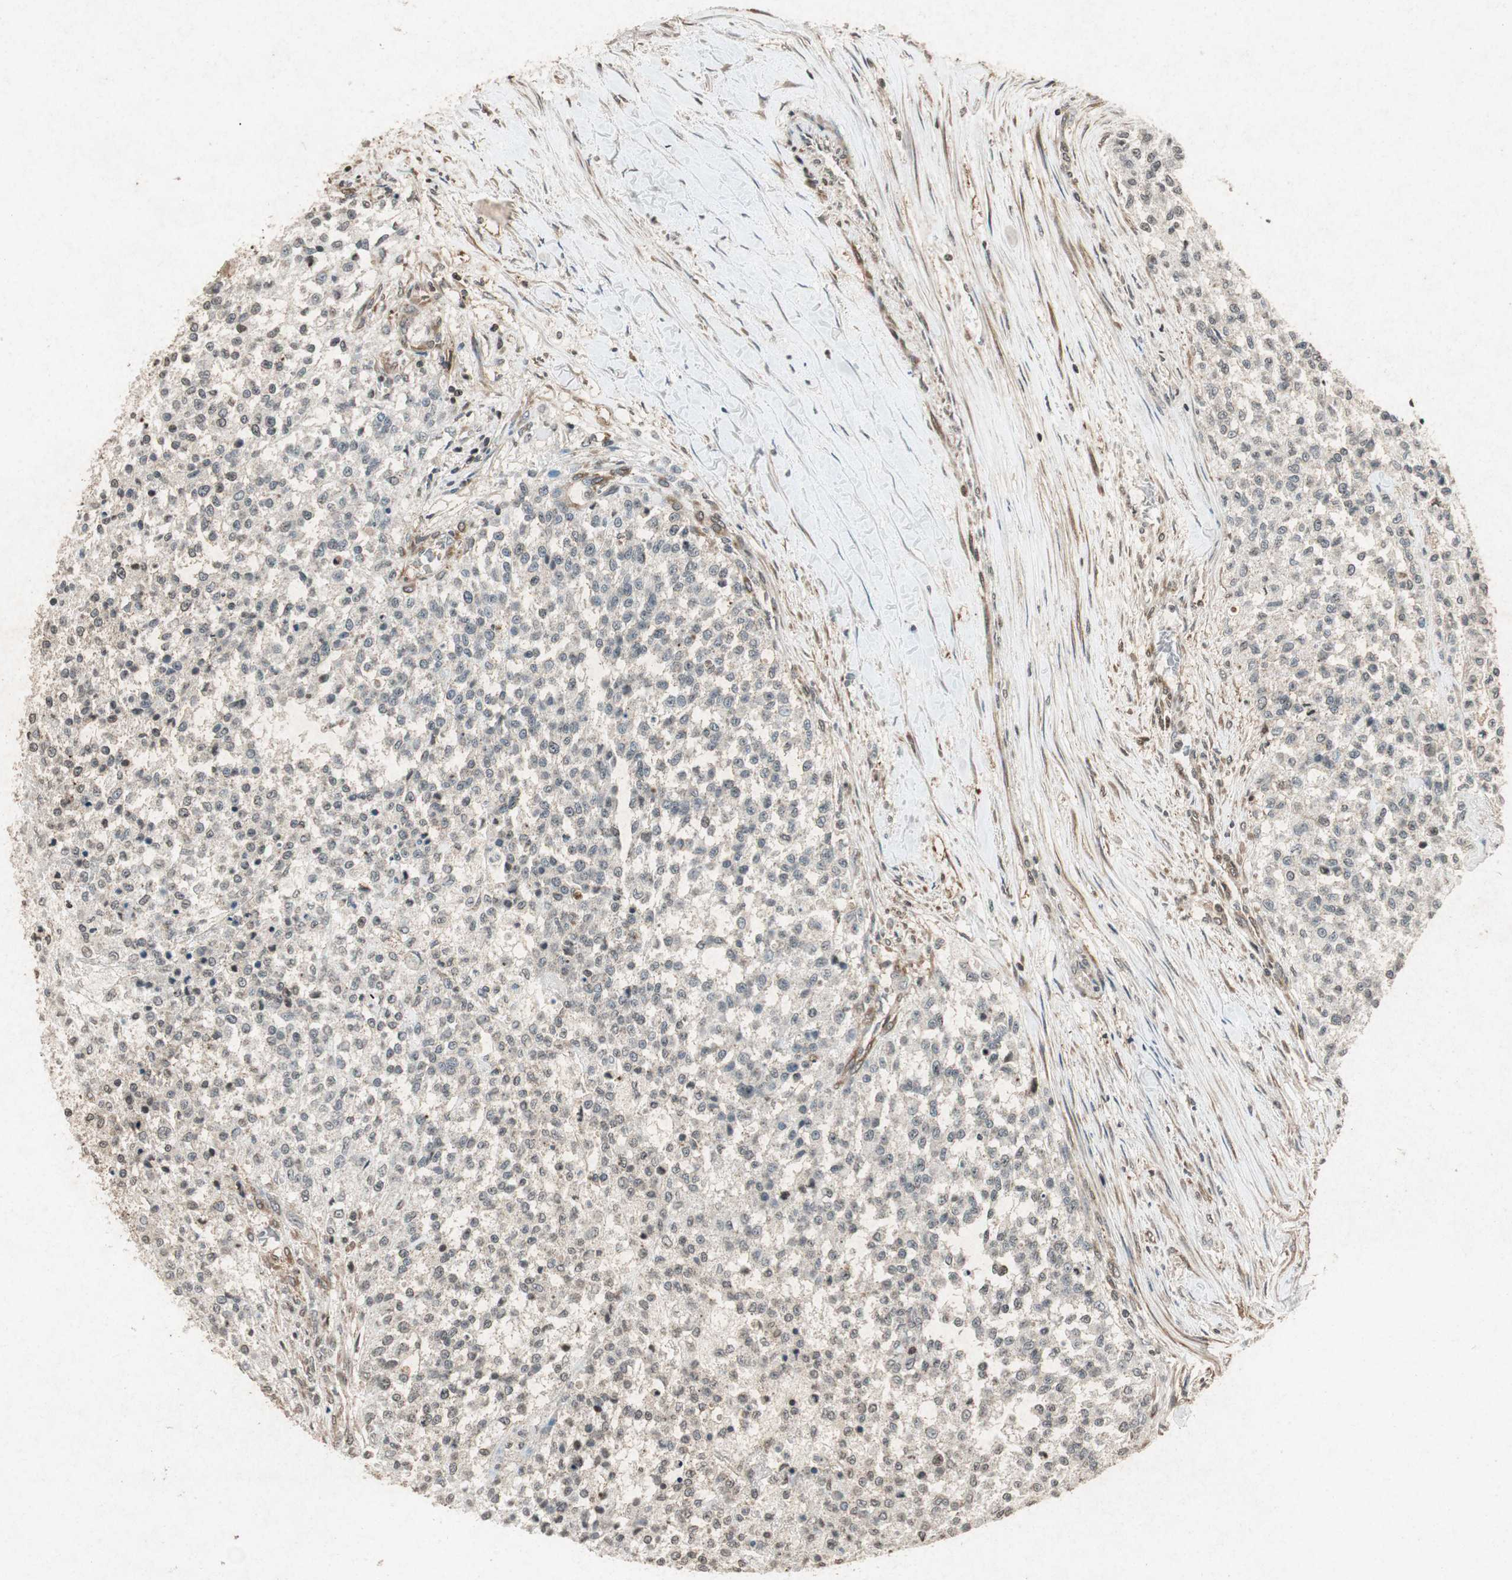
{"staining": {"intensity": "weak", "quantity": "25%-75%", "location": "nuclear"}, "tissue": "testis cancer", "cell_type": "Tumor cells", "image_type": "cancer", "snomed": [{"axis": "morphology", "description": "Seminoma, NOS"}, {"axis": "topography", "description": "Testis"}], "caption": "Seminoma (testis) was stained to show a protein in brown. There is low levels of weak nuclear positivity in approximately 25%-75% of tumor cells.", "gene": "PRKG1", "patient": {"sex": "male", "age": 59}}